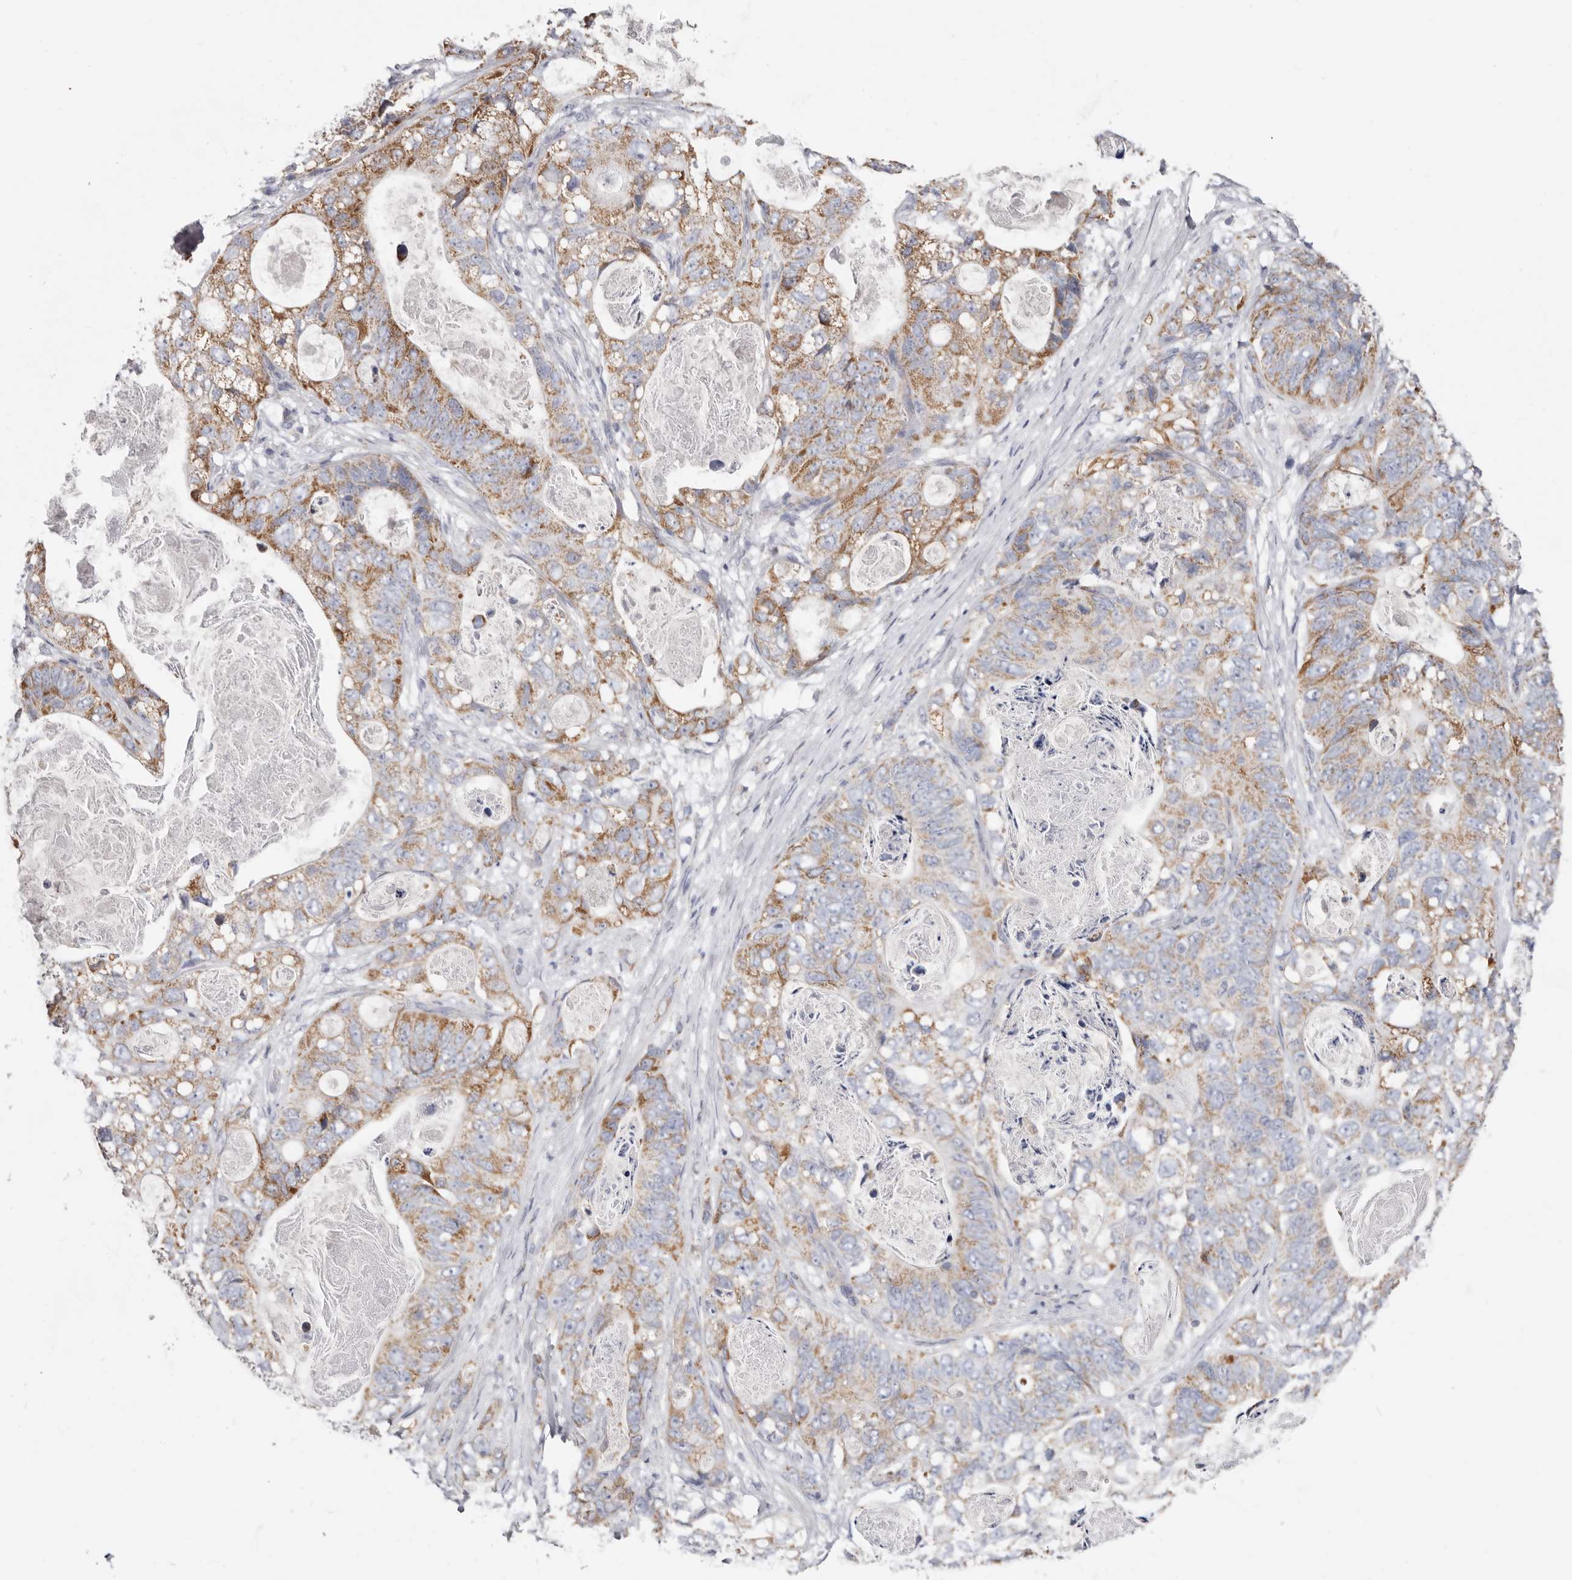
{"staining": {"intensity": "moderate", "quantity": ">75%", "location": "cytoplasmic/membranous"}, "tissue": "stomach cancer", "cell_type": "Tumor cells", "image_type": "cancer", "snomed": [{"axis": "morphology", "description": "Normal tissue, NOS"}, {"axis": "morphology", "description": "Adenocarcinoma, NOS"}, {"axis": "topography", "description": "Stomach"}], "caption": "Immunohistochemical staining of human adenocarcinoma (stomach) demonstrates medium levels of moderate cytoplasmic/membranous positivity in approximately >75% of tumor cells.", "gene": "RSPO2", "patient": {"sex": "female", "age": 89}}